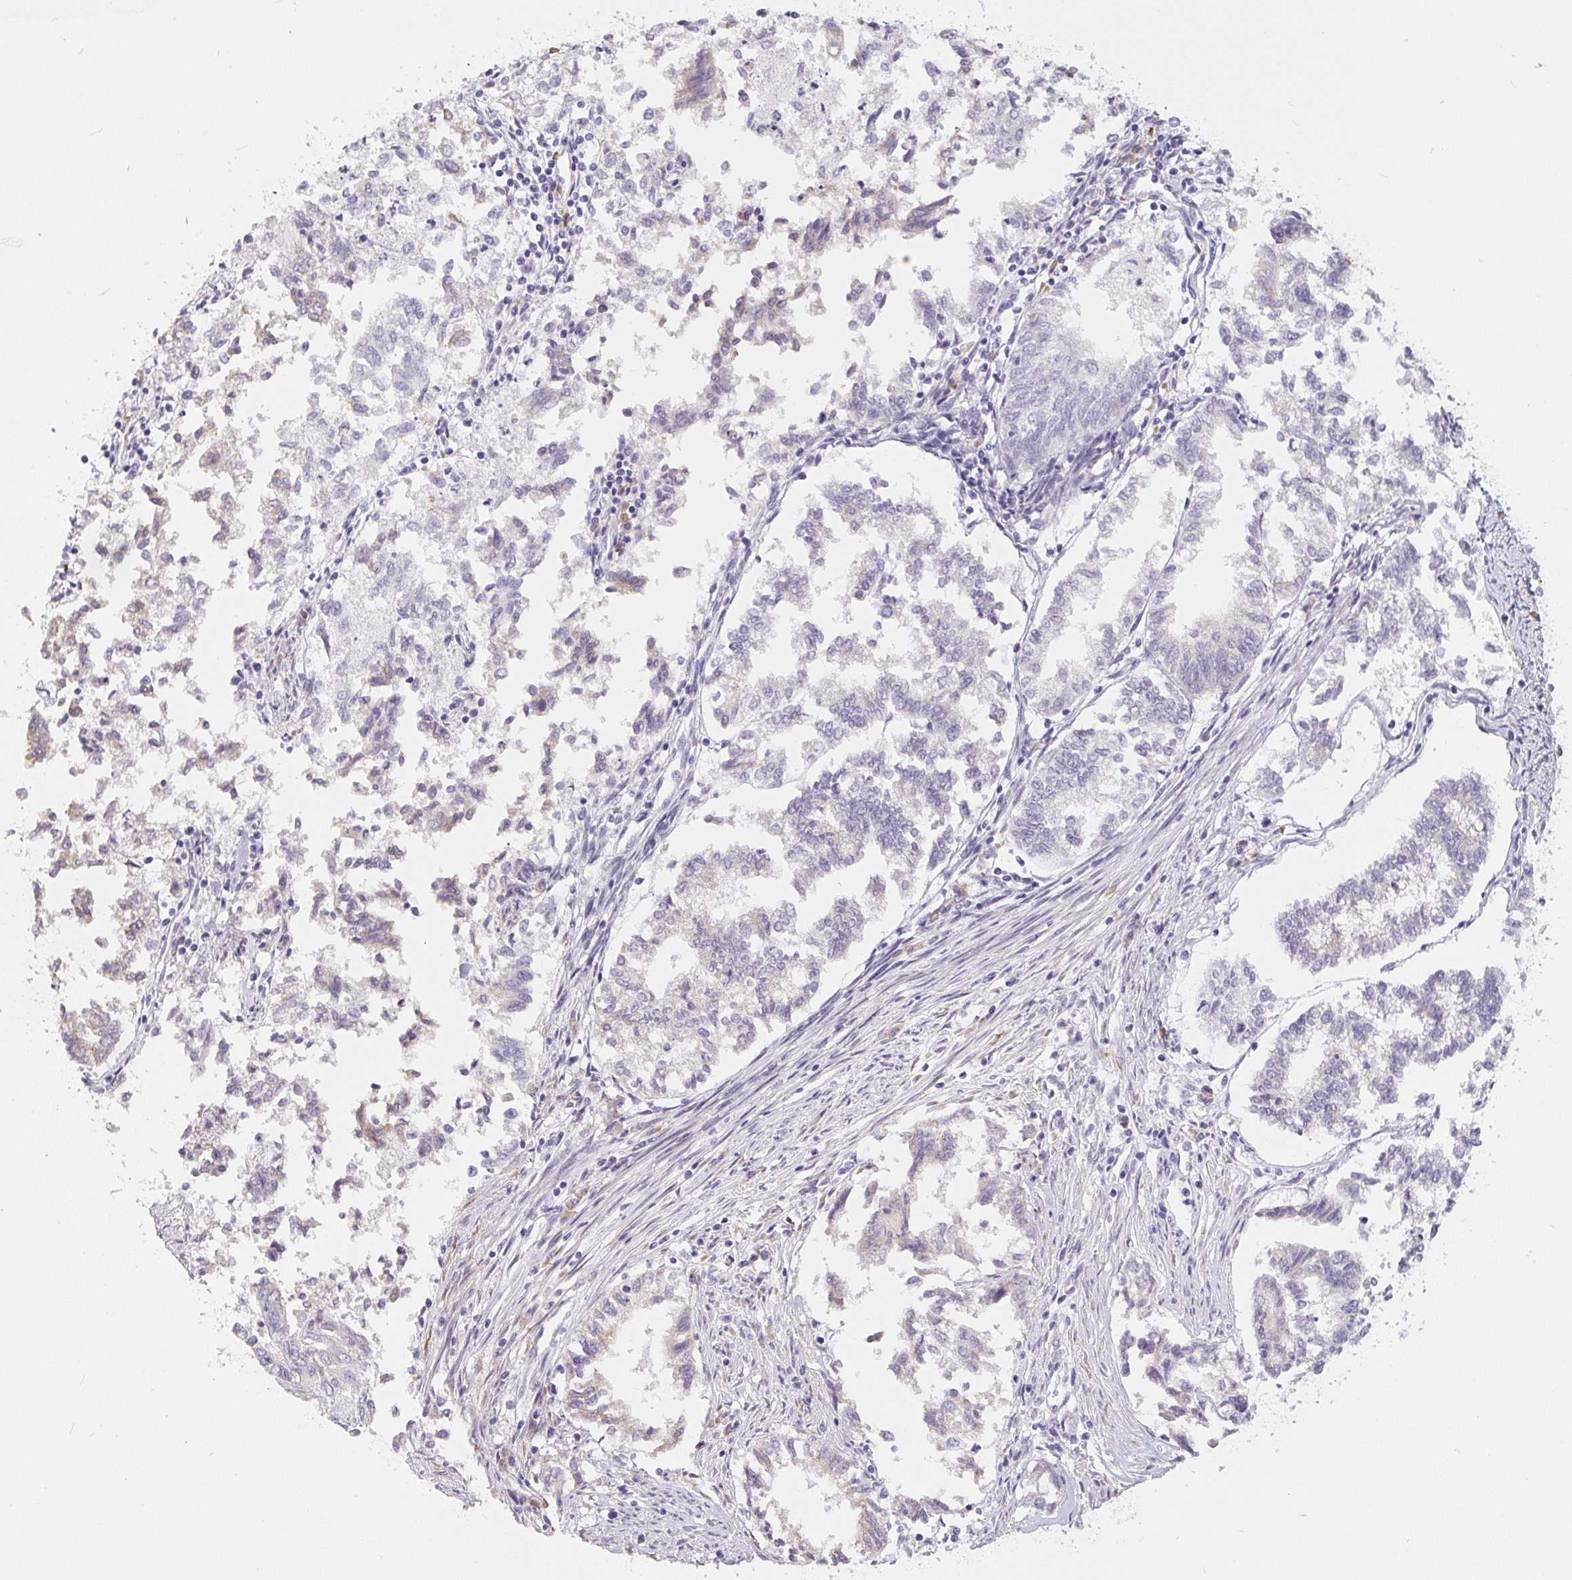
{"staining": {"intensity": "weak", "quantity": "<25%", "location": "cytoplasmic/membranous"}, "tissue": "endometrial cancer", "cell_type": "Tumor cells", "image_type": "cancer", "snomed": [{"axis": "morphology", "description": "Necrosis, NOS"}, {"axis": "morphology", "description": "Adenocarcinoma, NOS"}, {"axis": "topography", "description": "Endometrium"}], "caption": "There is no significant expression in tumor cells of endometrial cancer. The staining is performed using DAB (3,3'-diaminobenzidine) brown chromogen with nuclei counter-stained in using hematoxylin.", "gene": "PWWP3B", "patient": {"sex": "female", "age": 79}}